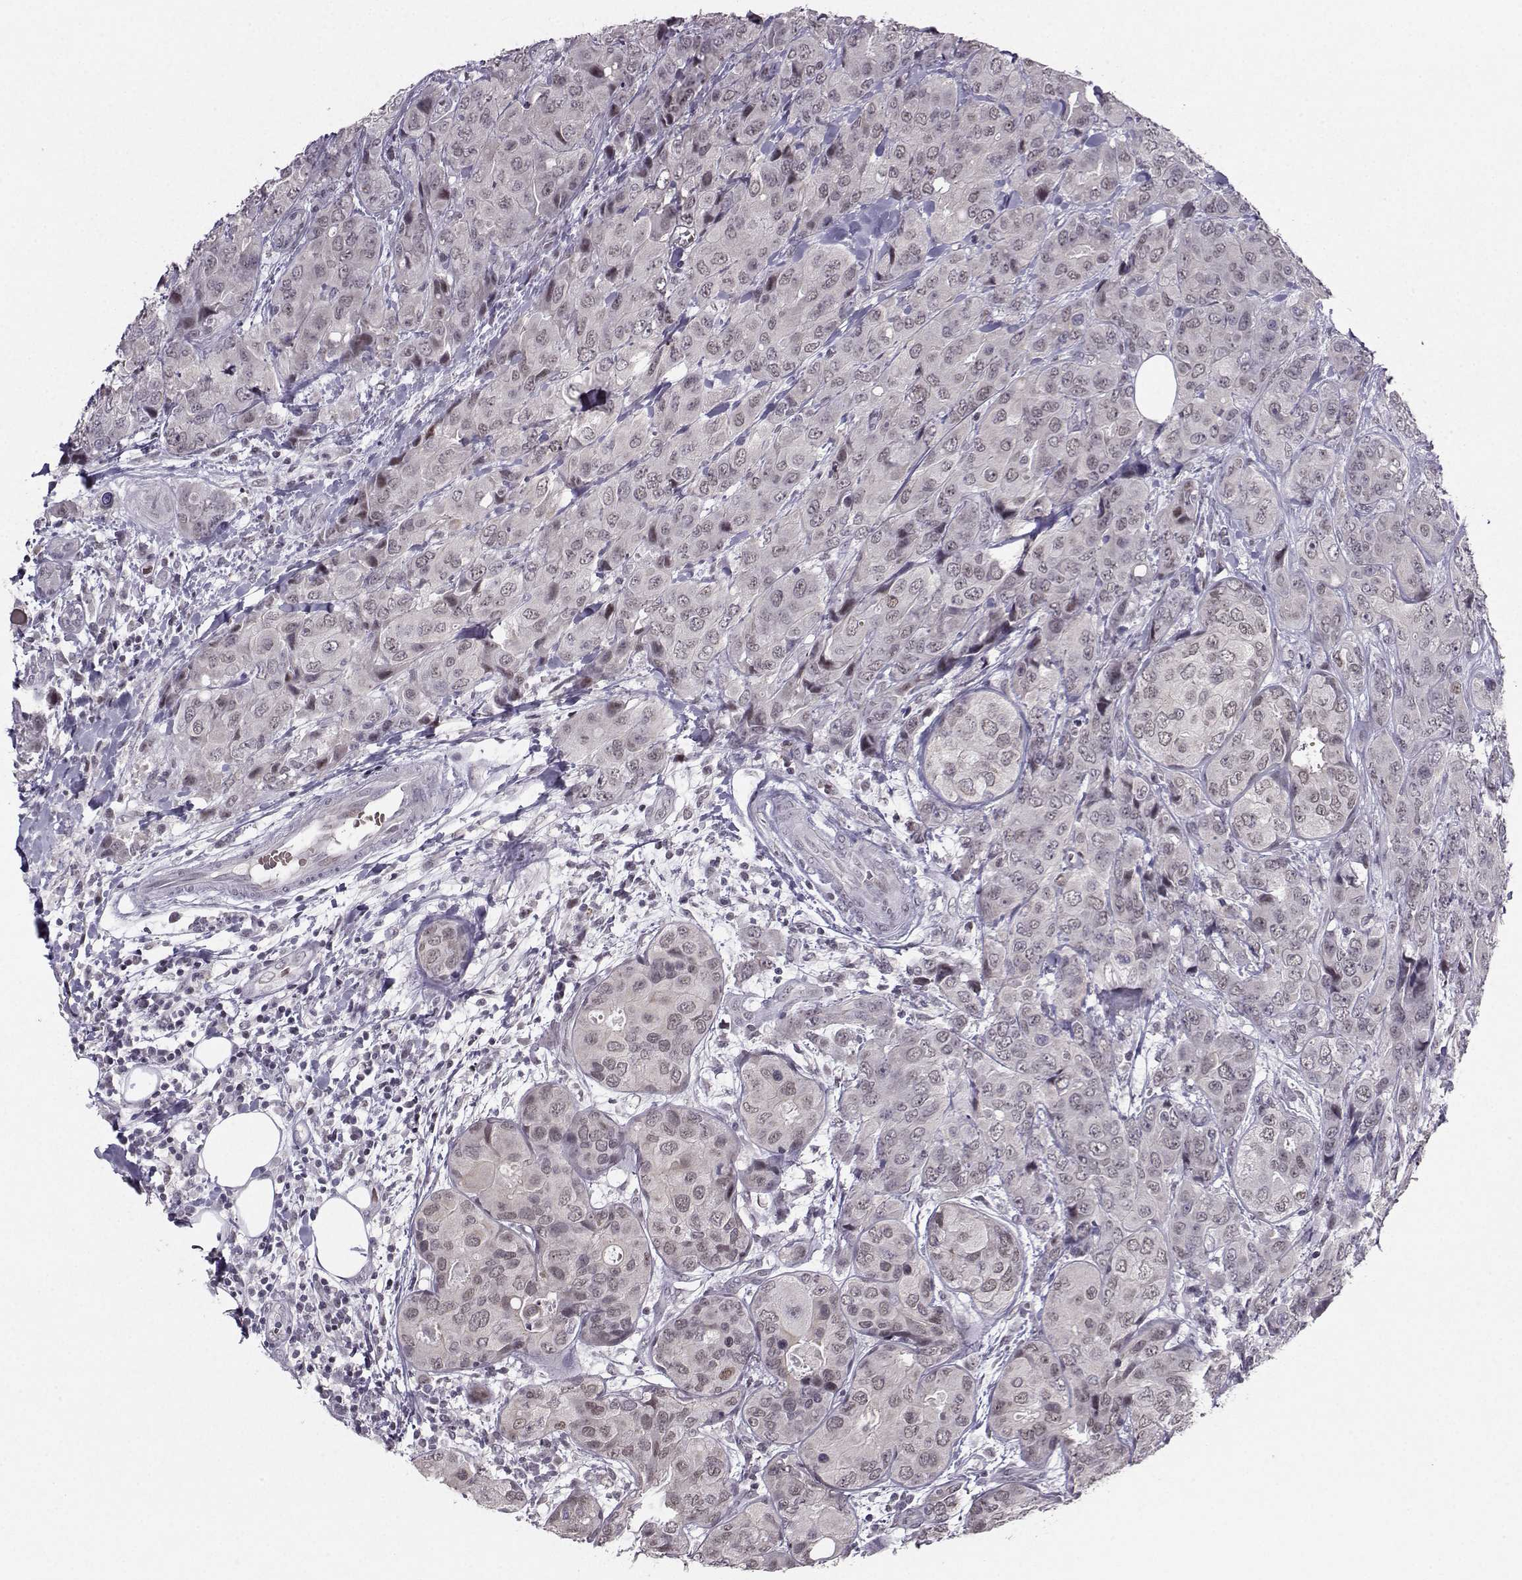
{"staining": {"intensity": "negative", "quantity": "none", "location": "none"}, "tissue": "breast cancer", "cell_type": "Tumor cells", "image_type": "cancer", "snomed": [{"axis": "morphology", "description": "Duct carcinoma"}, {"axis": "topography", "description": "Breast"}], "caption": "IHC histopathology image of invasive ductal carcinoma (breast) stained for a protein (brown), which shows no positivity in tumor cells.", "gene": "LIN28A", "patient": {"sex": "female", "age": 43}}